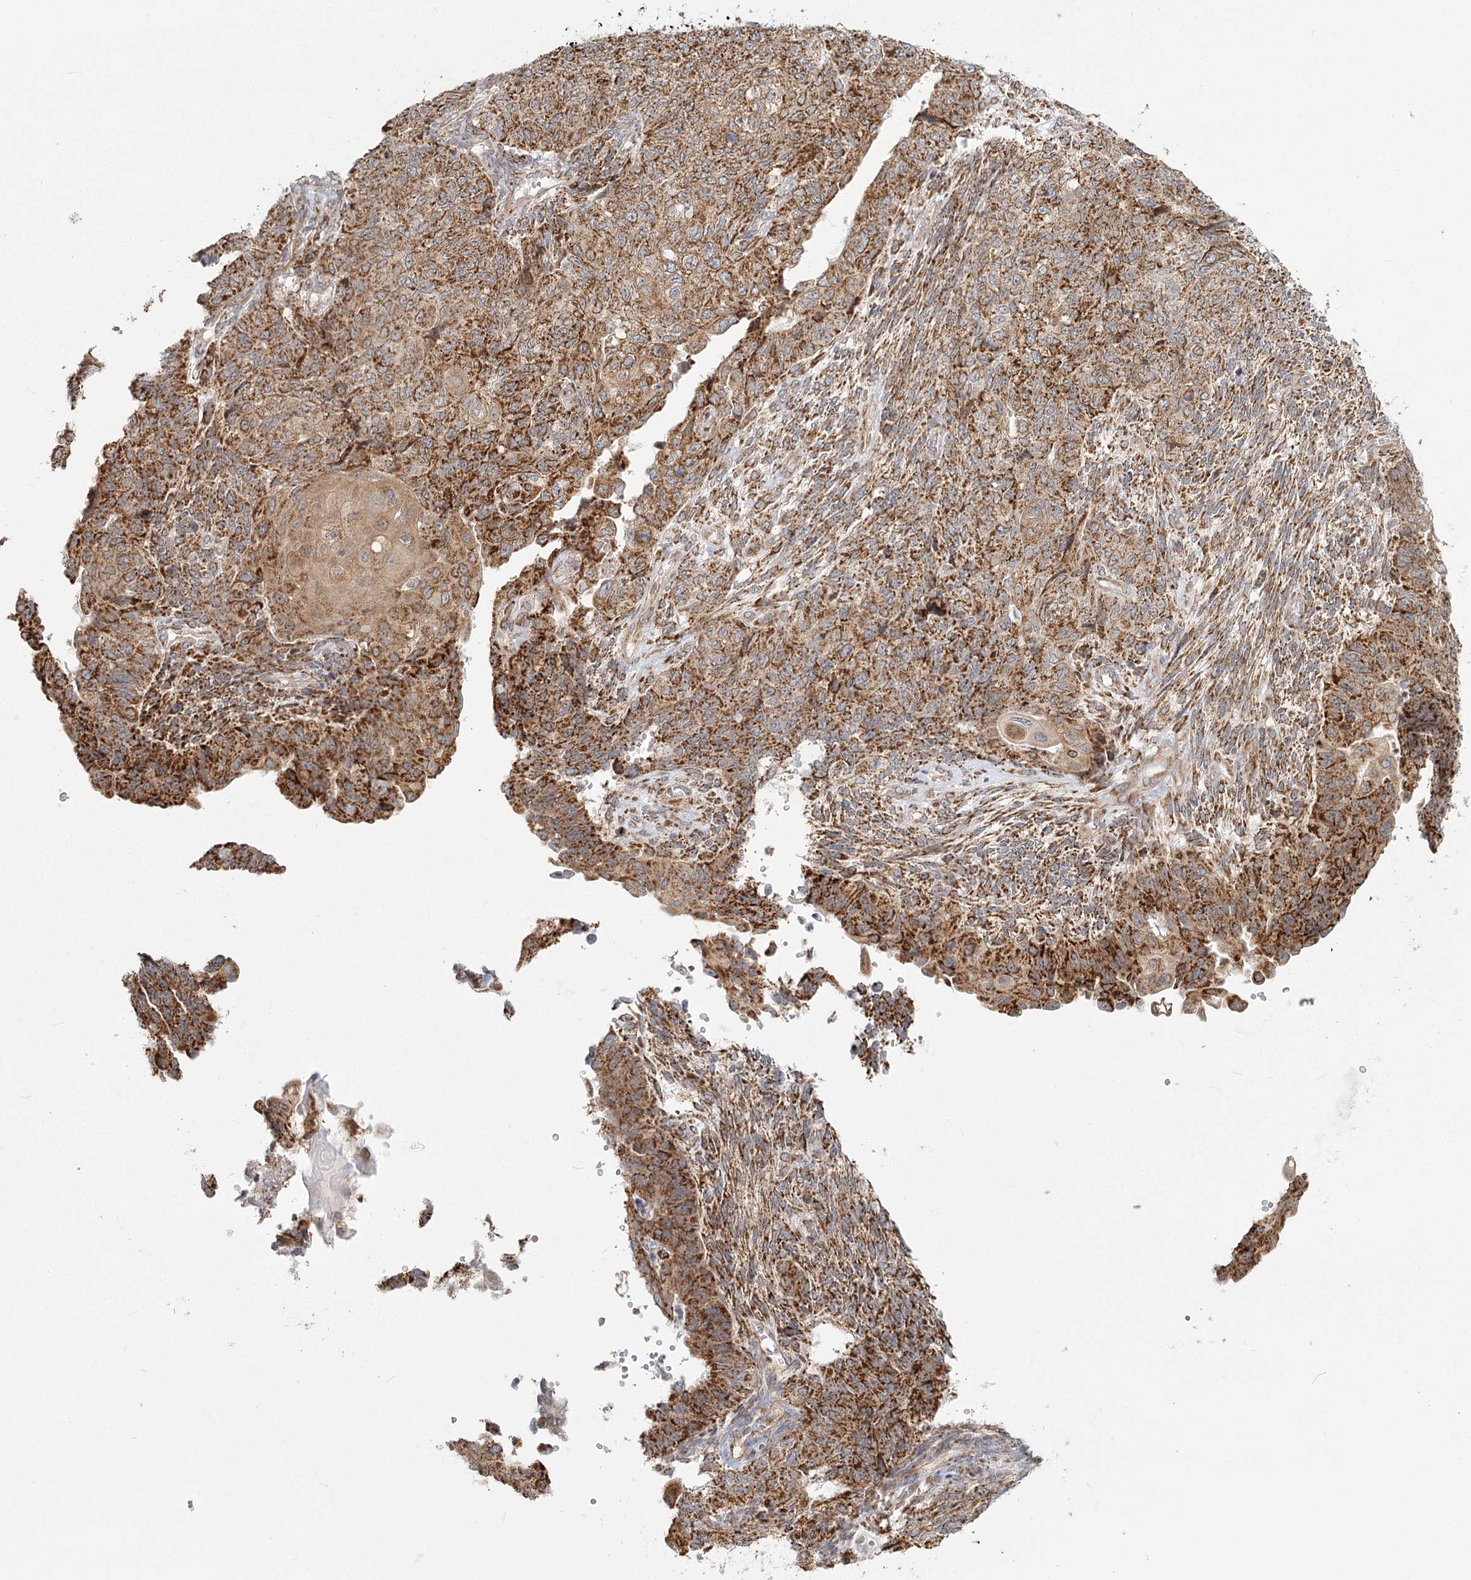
{"staining": {"intensity": "strong", "quantity": ">75%", "location": "cytoplasmic/membranous"}, "tissue": "endometrial cancer", "cell_type": "Tumor cells", "image_type": "cancer", "snomed": [{"axis": "morphology", "description": "Adenocarcinoma, NOS"}, {"axis": "topography", "description": "Endometrium"}], "caption": "Immunohistochemistry (IHC) (DAB) staining of human endometrial cancer (adenocarcinoma) displays strong cytoplasmic/membranous protein expression in approximately >75% of tumor cells.", "gene": "LACTB", "patient": {"sex": "female", "age": 32}}